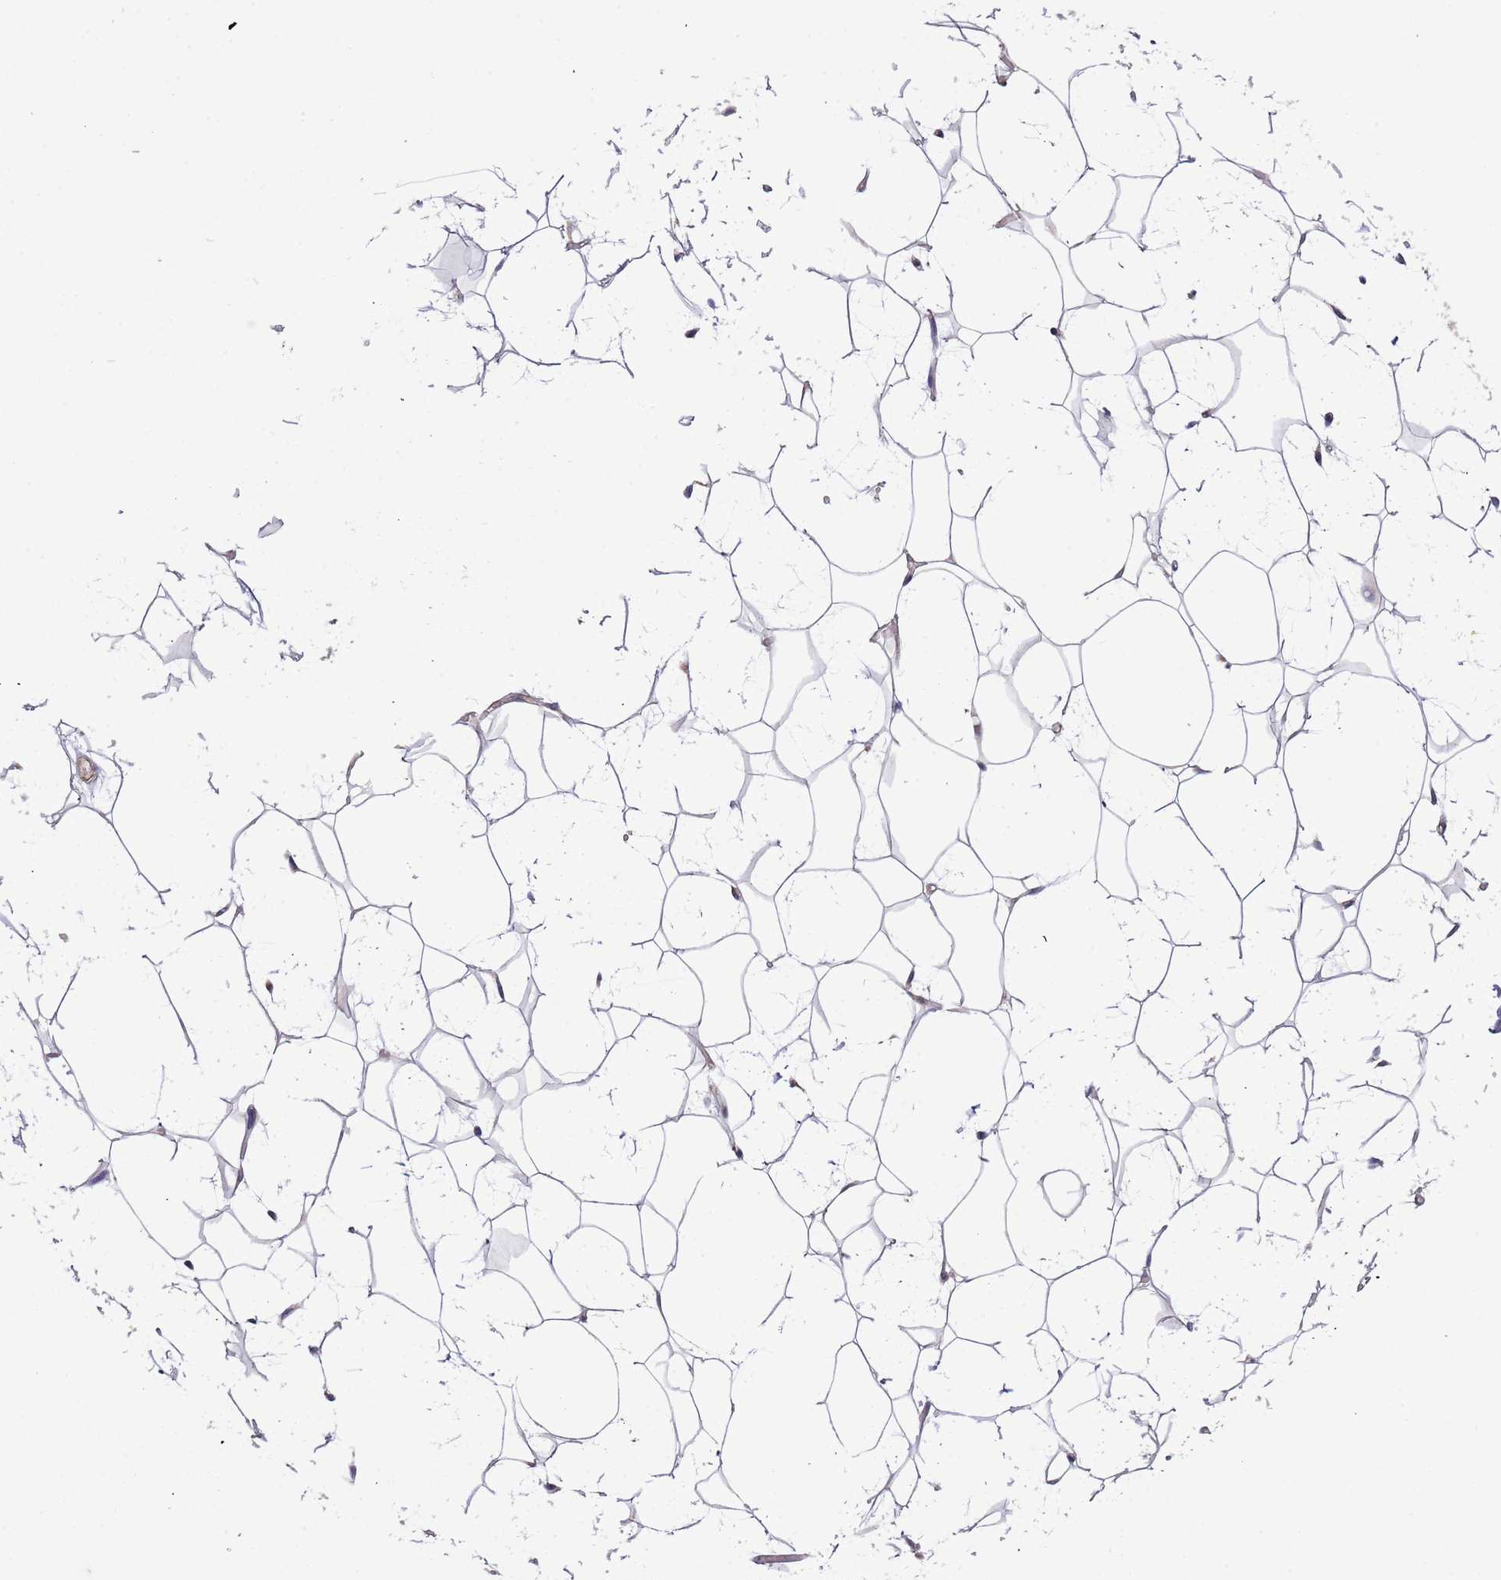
{"staining": {"intensity": "negative", "quantity": "none", "location": "none"}, "tissue": "adipose tissue", "cell_type": "Adipocytes", "image_type": "normal", "snomed": [{"axis": "morphology", "description": "Normal tissue, NOS"}, {"axis": "topography", "description": "Breast"}], "caption": "IHC photomicrograph of benign adipose tissue stained for a protein (brown), which reveals no expression in adipocytes. (Immunohistochemistry, brightfield microscopy, high magnification).", "gene": "LAMB4", "patient": {"sex": "female", "age": 26}}